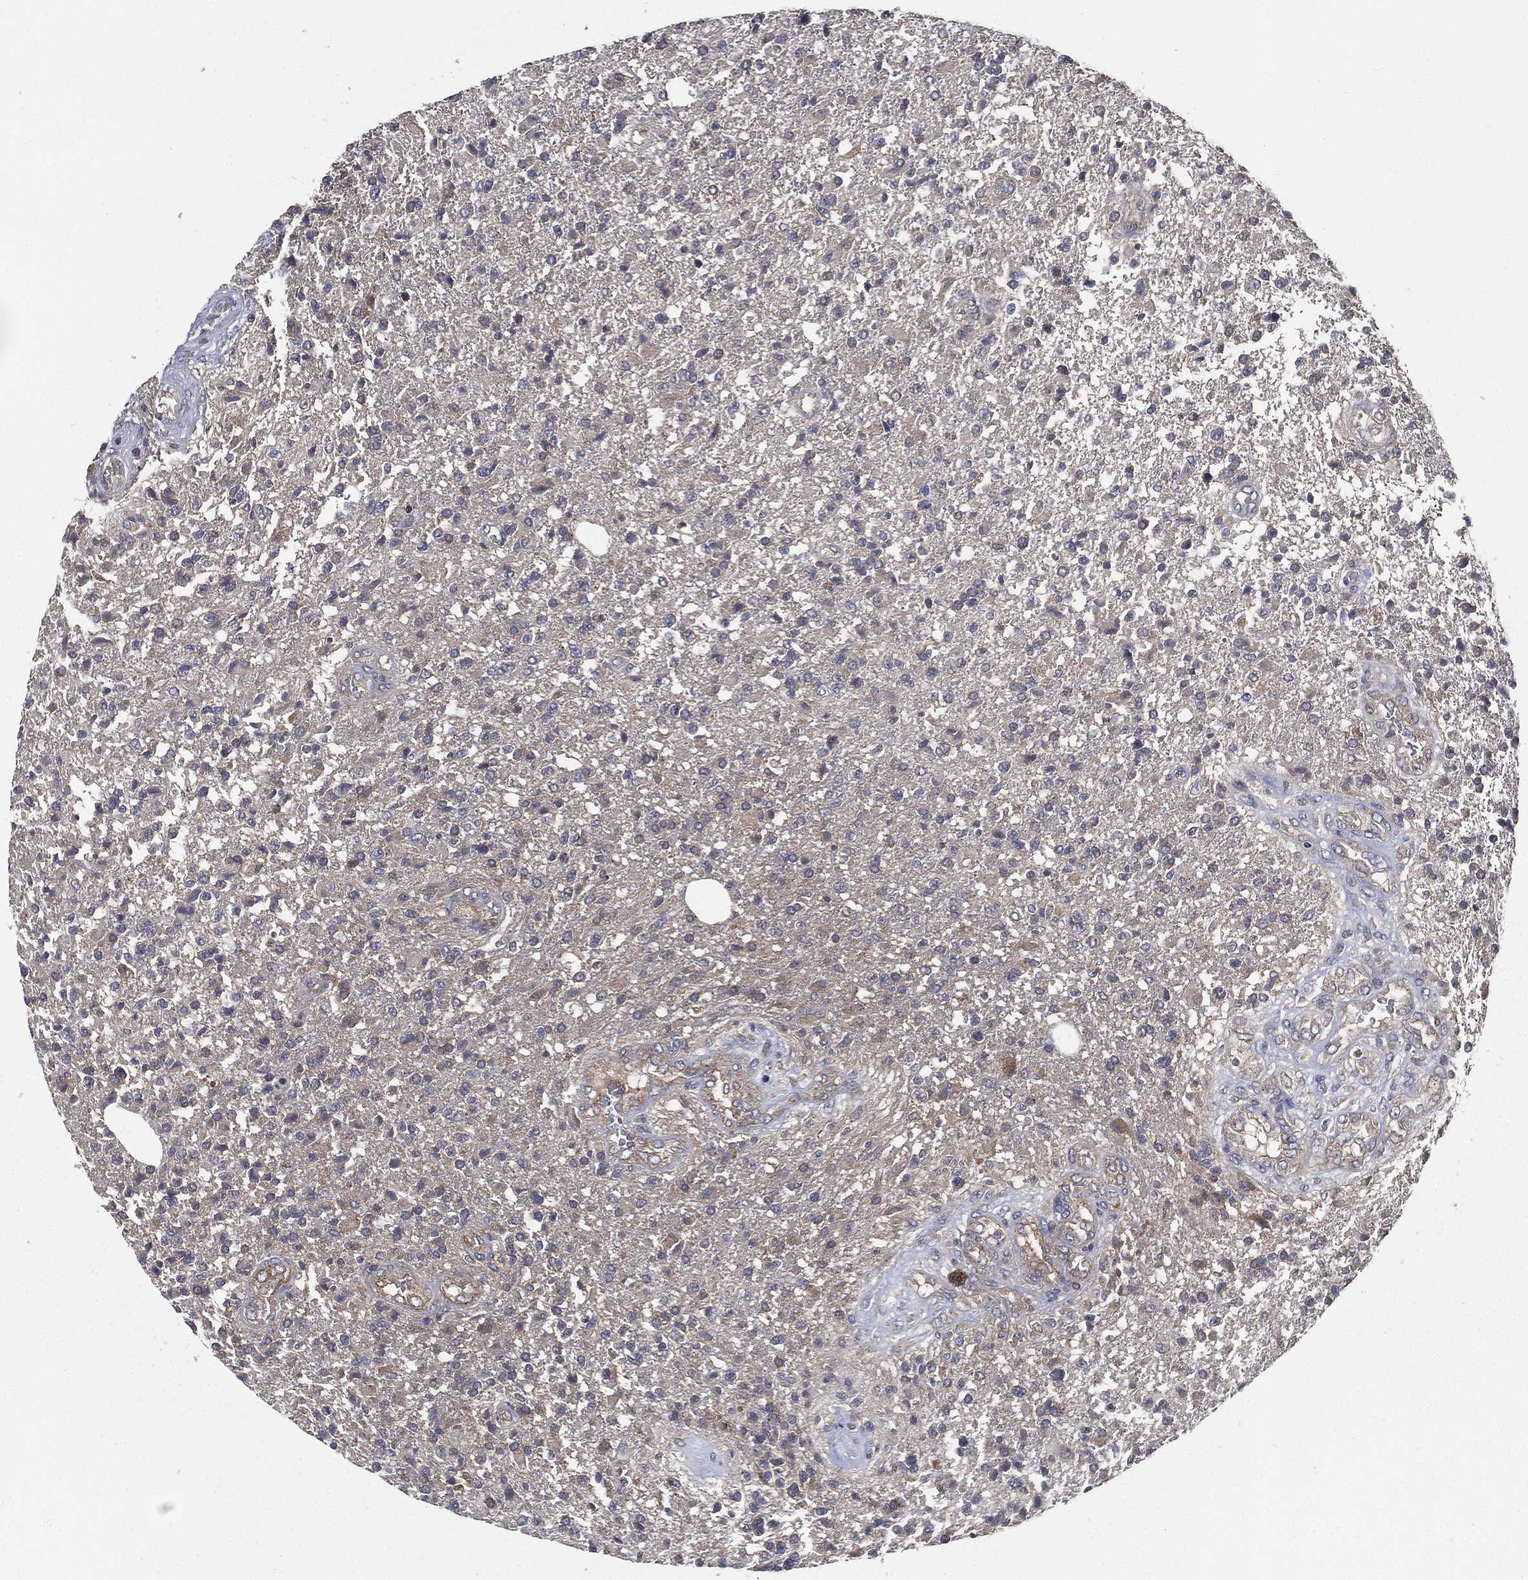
{"staining": {"intensity": "negative", "quantity": "none", "location": "none"}, "tissue": "glioma", "cell_type": "Tumor cells", "image_type": "cancer", "snomed": [{"axis": "morphology", "description": "Glioma, malignant, High grade"}, {"axis": "topography", "description": "Brain"}], "caption": "Immunohistochemistry photomicrograph of neoplastic tissue: high-grade glioma (malignant) stained with DAB shows no significant protein positivity in tumor cells.", "gene": "SMPD3", "patient": {"sex": "male", "age": 56}}